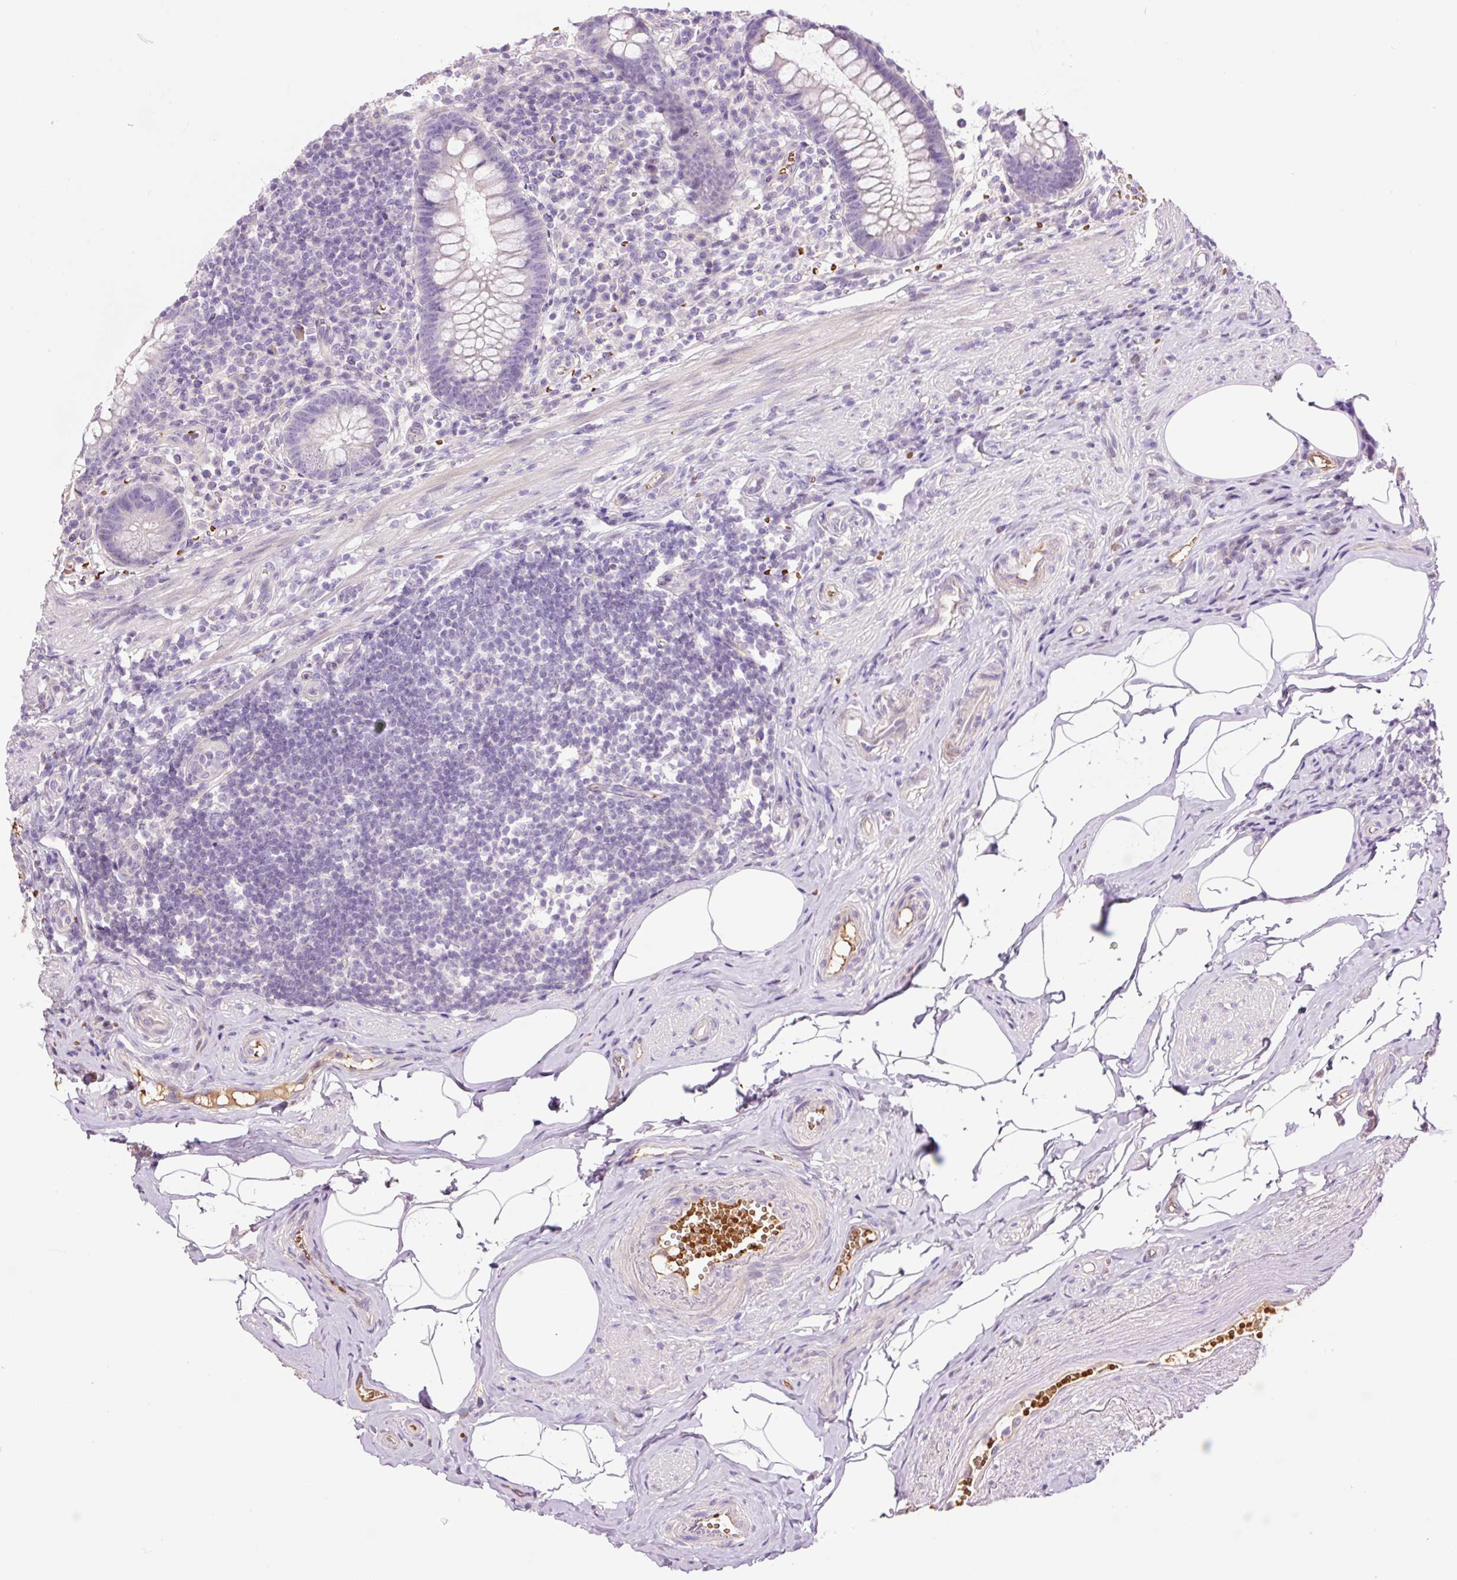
{"staining": {"intensity": "weak", "quantity": "<25%", "location": "cytoplasmic/membranous"}, "tissue": "appendix", "cell_type": "Glandular cells", "image_type": "normal", "snomed": [{"axis": "morphology", "description": "Normal tissue, NOS"}, {"axis": "topography", "description": "Appendix"}], "caption": "A high-resolution image shows IHC staining of benign appendix, which demonstrates no significant positivity in glandular cells. (Brightfield microscopy of DAB immunohistochemistry (IHC) at high magnification).", "gene": "TMEM235", "patient": {"sex": "female", "age": 56}}